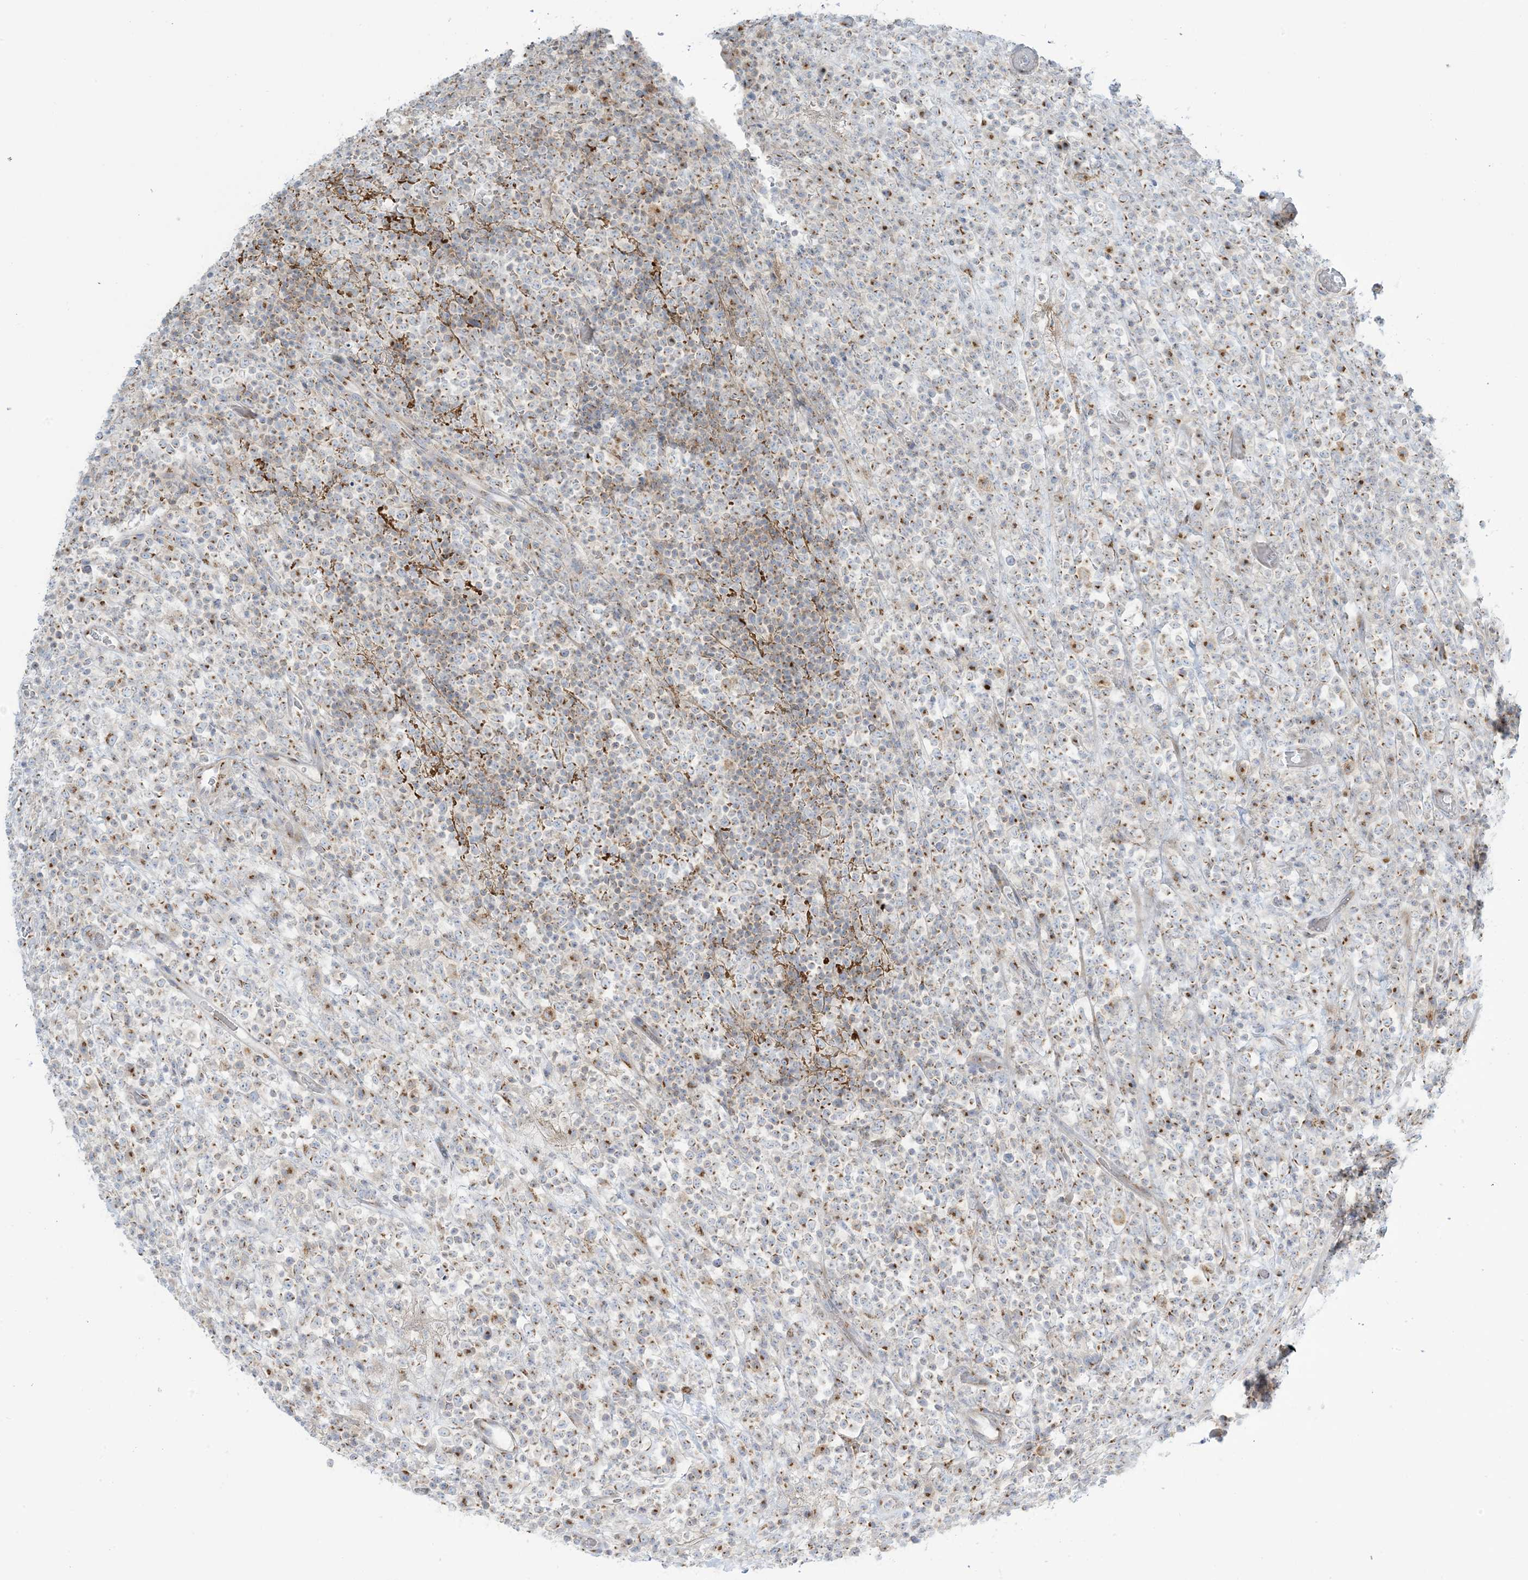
{"staining": {"intensity": "moderate", "quantity": "25%-75%", "location": "cytoplasmic/membranous"}, "tissue": "lymphoma", "cell_type": "Tumor cells", "image_type": "cancer", "snomed": [{"axis": "morphology", "description": "Malignant lymphoma, non-Hodgkin's type, High grade"}, {"axis": "topography", "description": "Colon"}], "caption": "DAB immunohistochemical staining of lymphoma exhibits moderate cytoplasmic/membranous protein positivity in approximately 25%-75% of tumor cells.", "gene": "AFTPH", "patient": {"sex": "female", "age": 53}}